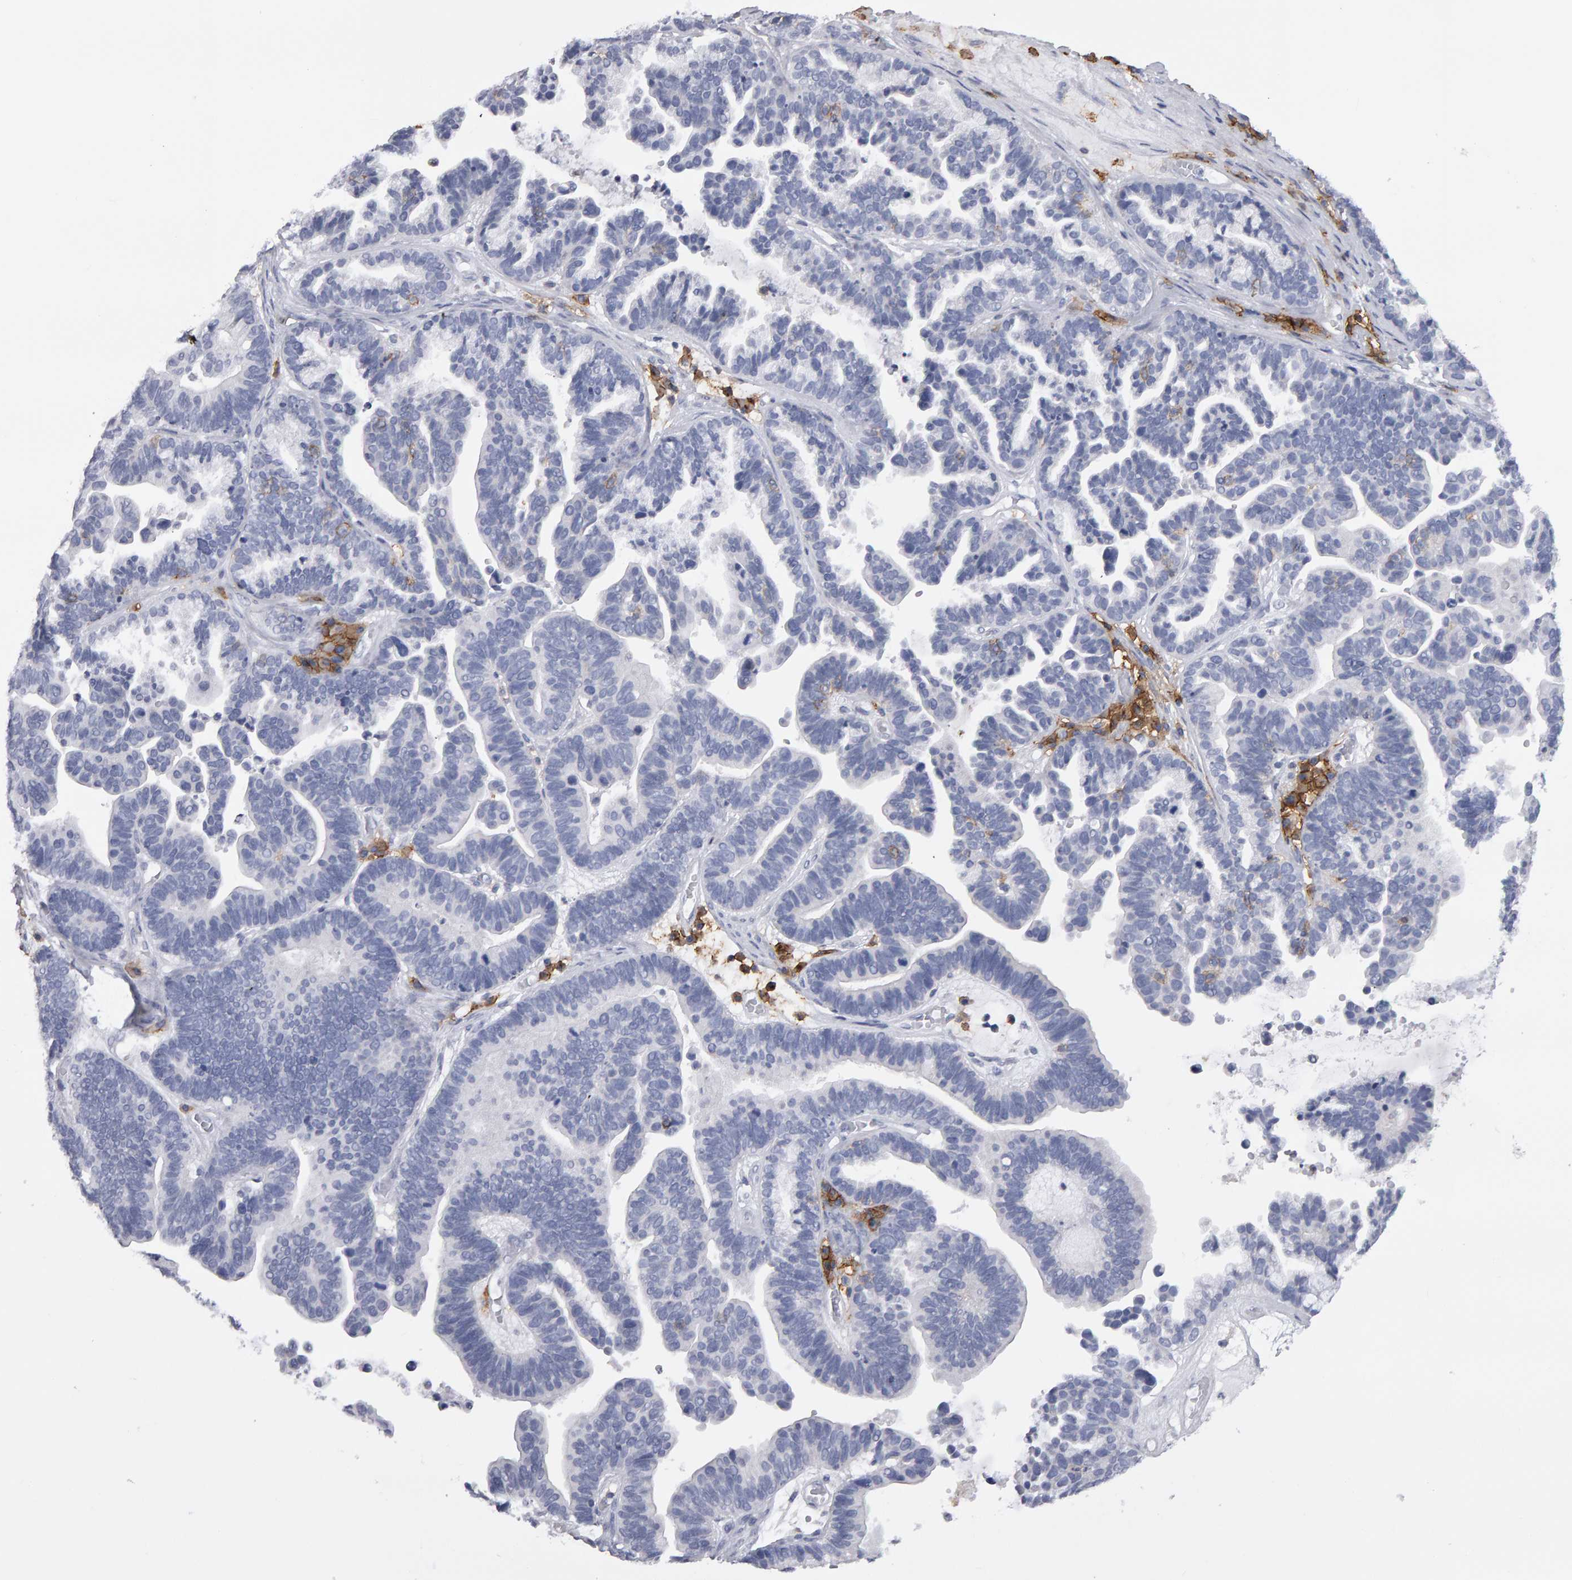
{"staining": {"intensity": "negative", "quantity": "none", "location": "none"}, "tissue": "ovarian cancer", "cell_type": "Tumor cells", "image_type": "cancer", "snomed": [{"axis": "morphology", "description": "Cystadenocarcinoma, serous, NOS"}, {"axis": "topography", "description": "Ovary"}], "caption": "High magnification brightfield microscopy of serous cystadenocarcinoma (ovarian) stained with DAB (3,3'-diaminobenzidine) (brown) and counterstained with hematoxylin (blue): tumor cells show no significant expression.", "gene": "CD38", "patient": {"sex": "female", "age": 56}}